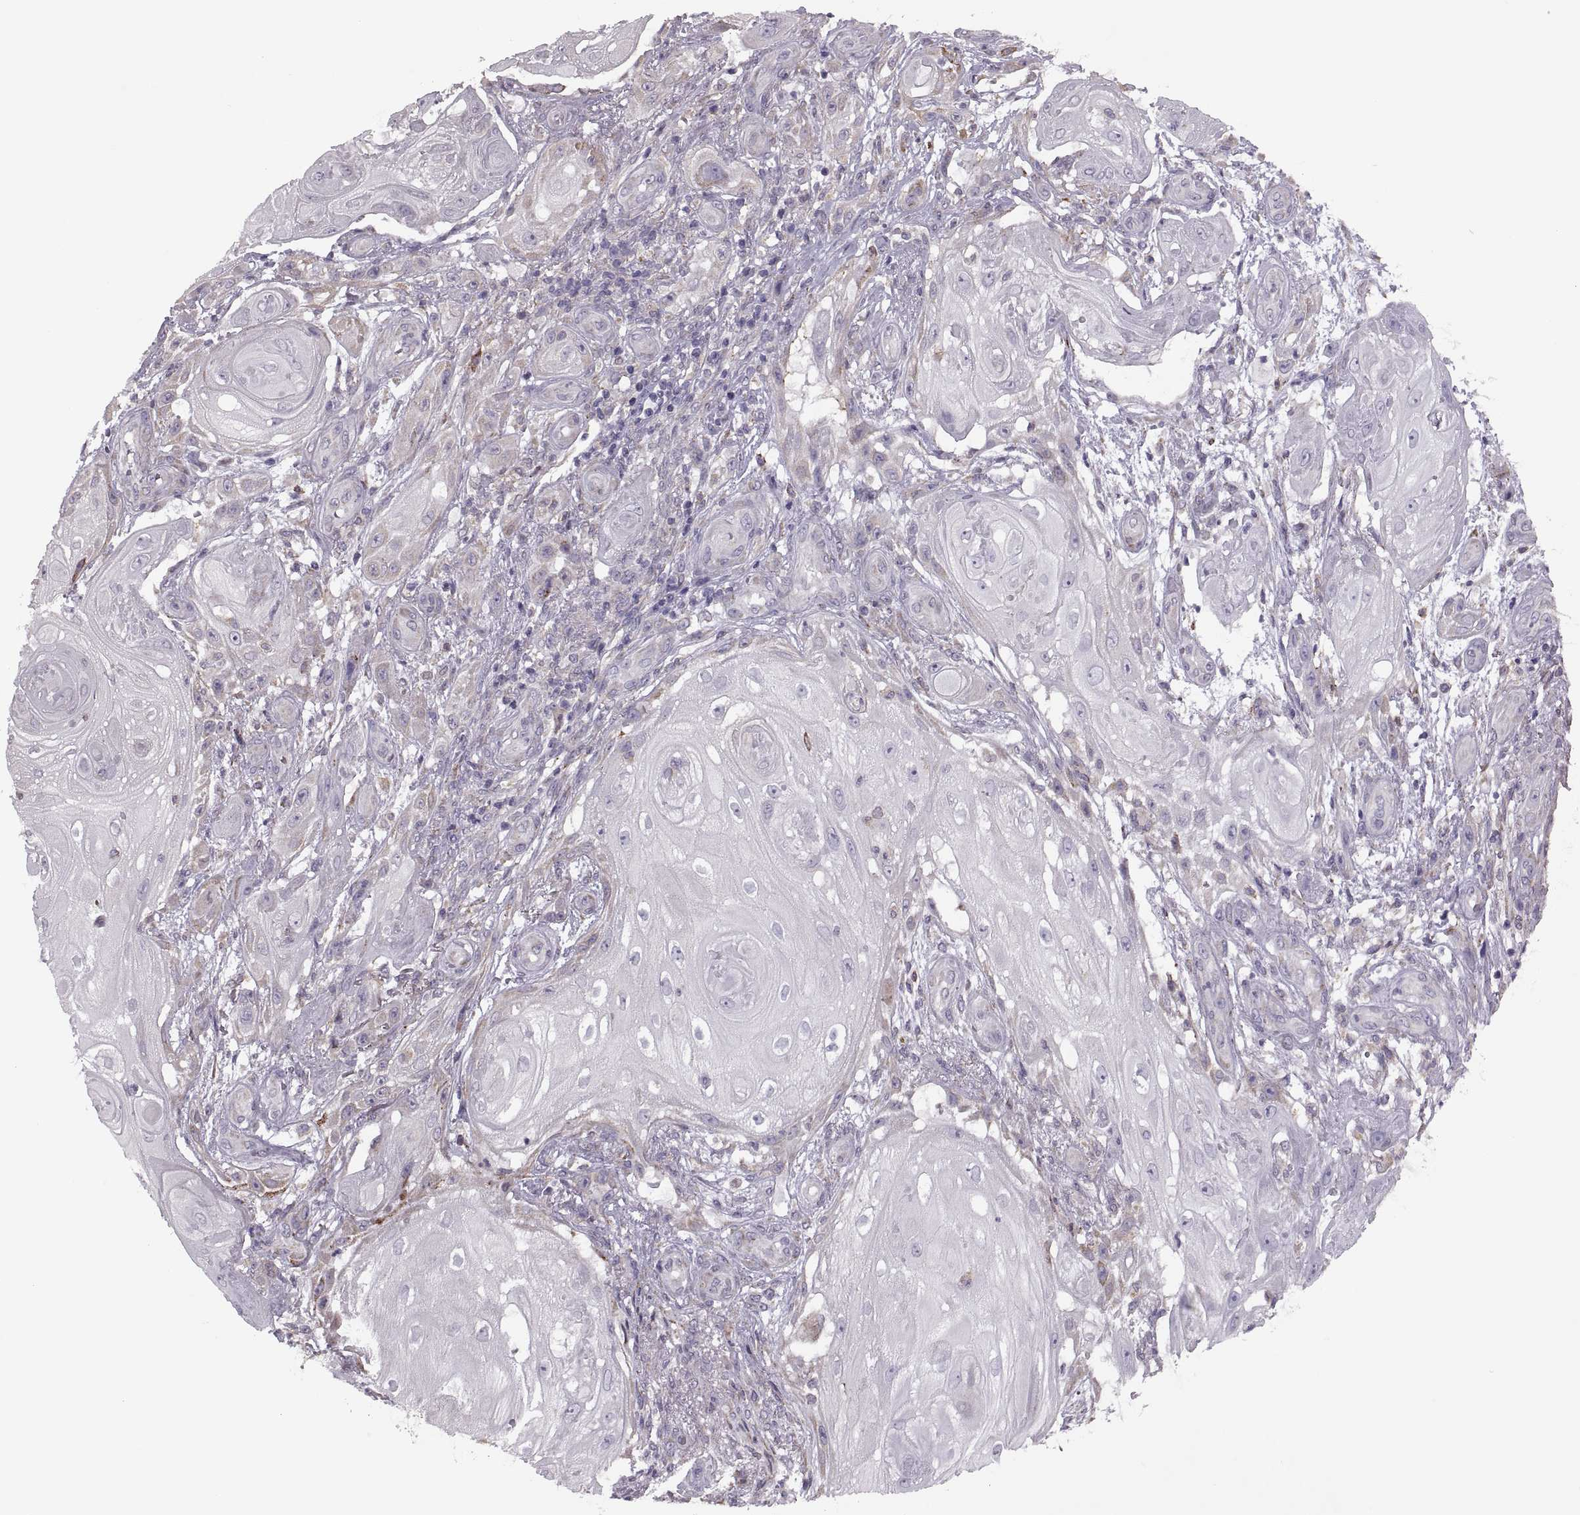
{"staining": {"intensity": "moderate", "quantity": "<25%", "location": "cytoplasmic/membranous"}, "tissue": "skin cancer", "cell_type": "Tumor cells", "image_type": "cancer", "snomed": [{"axis": "morphology", "description": "Squamous cell carcinoma, NOS"}, {"axis": "topography", "description": "Skin"}], "caption": "A low amount of moderate cytoplasmic/membranous expression is identified in approximately <25% of tumor cells in skin cancer tissue.", "gene": "LETM2", "patient": {"sex": "male", "age": 62}}